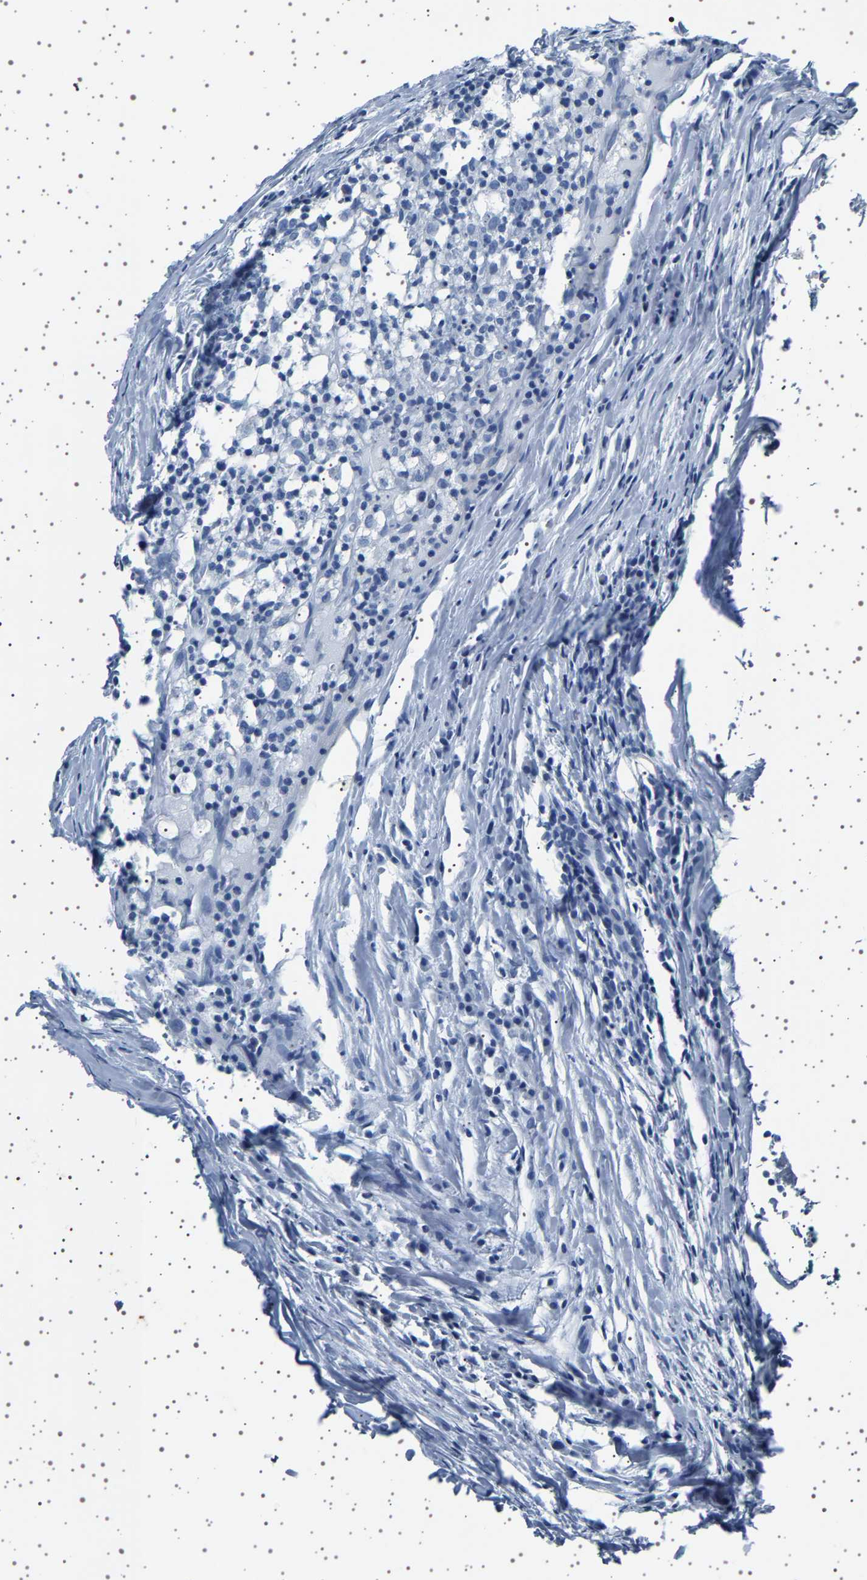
{"staining": {"intensity": "negative", "quantity": "none", "location": "none"}, "tissue": "lymph node", "cell_type": "Germinal center cells", "image_type": "normal", "snomed": [{"axis": "morphology", "description": "Normal tissue, NOS"}, {"axis": "morphology", "description": "Inflammation, NOS"}, {"axis": "topography", "description": "Lymph node"}], "caption": "Germinal center cells show no significant positivity in benign lymph node. The staining was performed using DAB to visualize the protein expression in brown, while the nuclei were stained in blue with hematoxylin (Magnification: 20x).", "gene": "TFF3", "patient": {"sex": "male", "age": 55}}